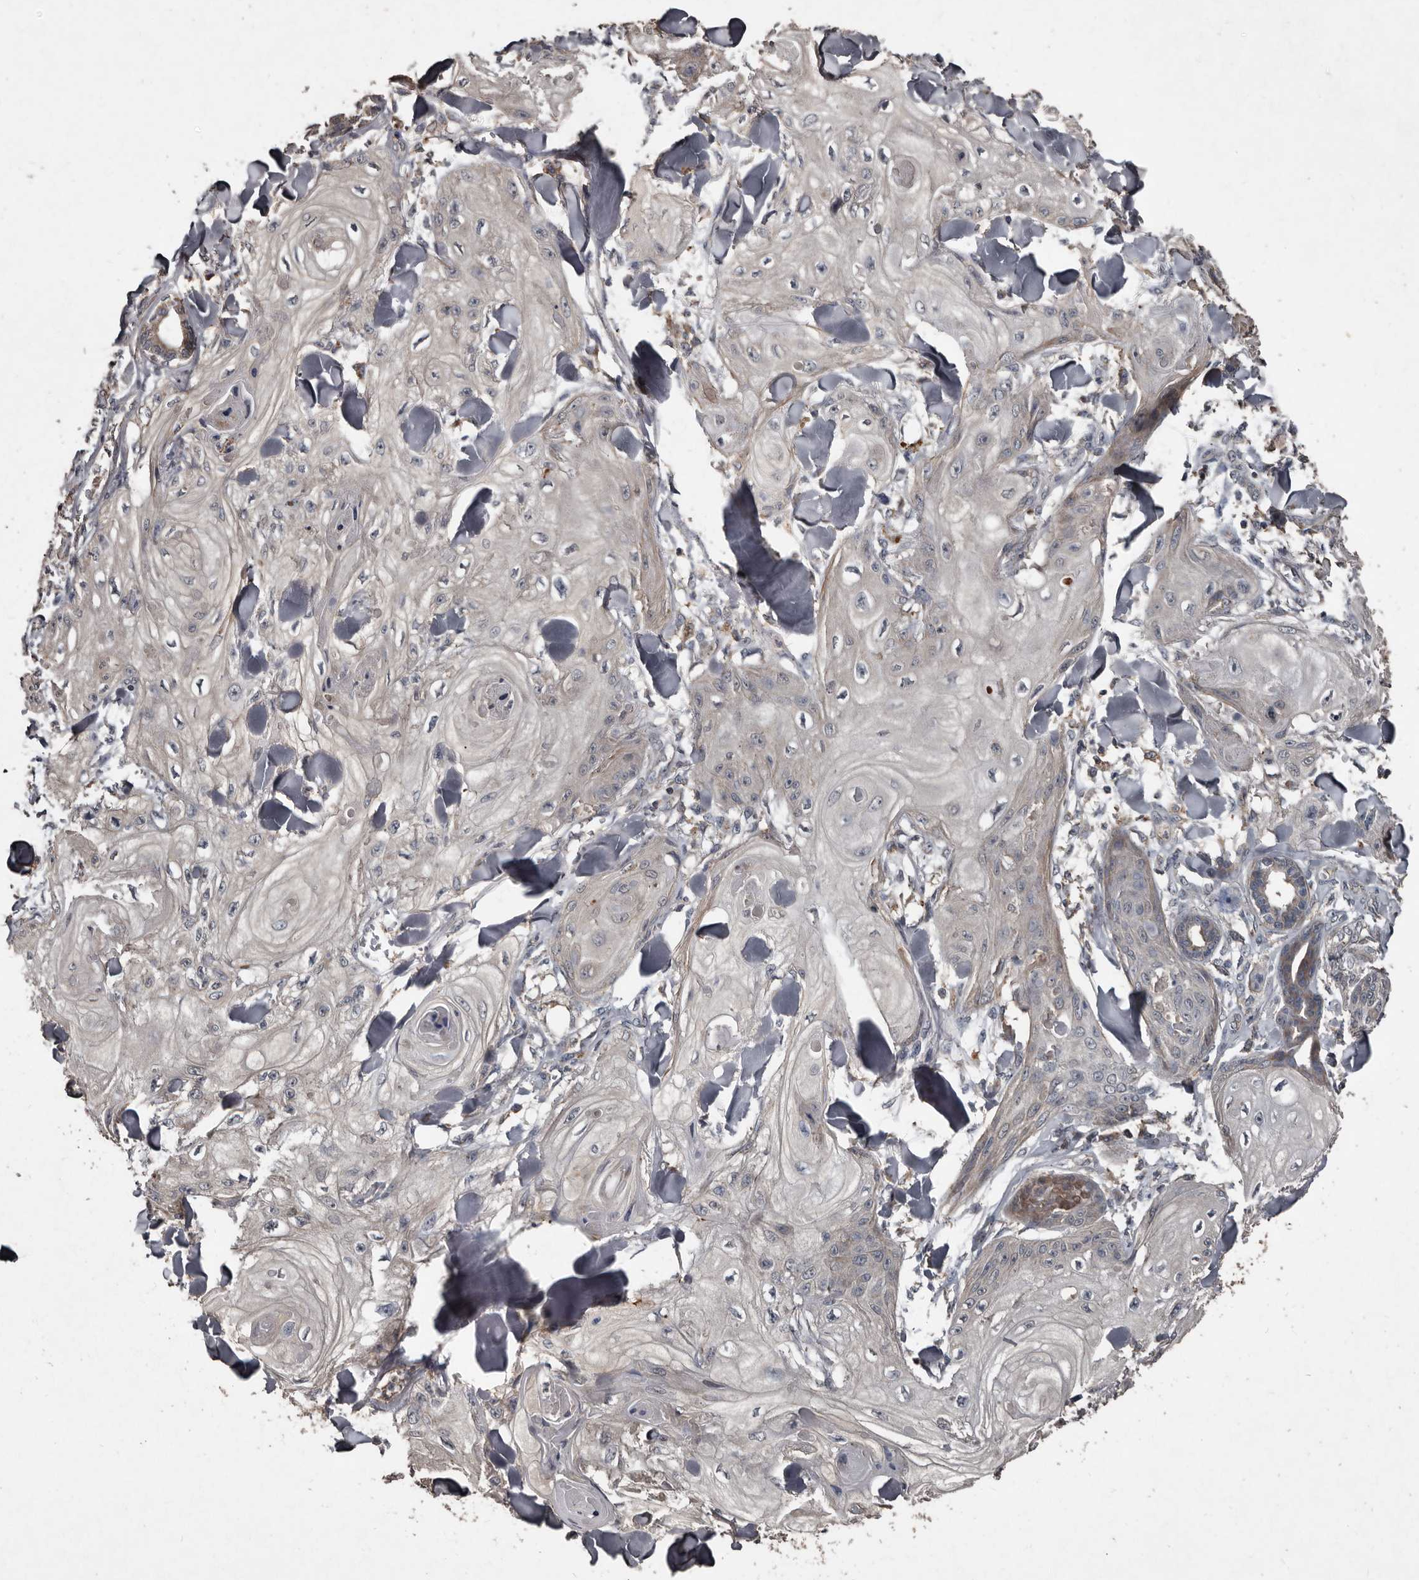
{"staining": {"intensity": "negative", "quantity": "none", "location": "none"}, "tissue": "skin cancer", "cell_type": "Tumor cells", "image_type": "cancer", "snomed": [{"axis": "morphology", "description": "Squamous cell carcinoma, NOS"}, {"axis": "topography", "description": "Skin"}], "caption": "High power microscopy photomicrograph of an immunohistochemistry histopathology image of skin cancer (squamous cell carcinoma), revealing no significant expression in tumor cells. The staining is performed using DAB brown chromogen with nuclei counter-stained in using hematoxylin.", "gene": "GREB1", "patient": {"sex": "male", "age": 74}}